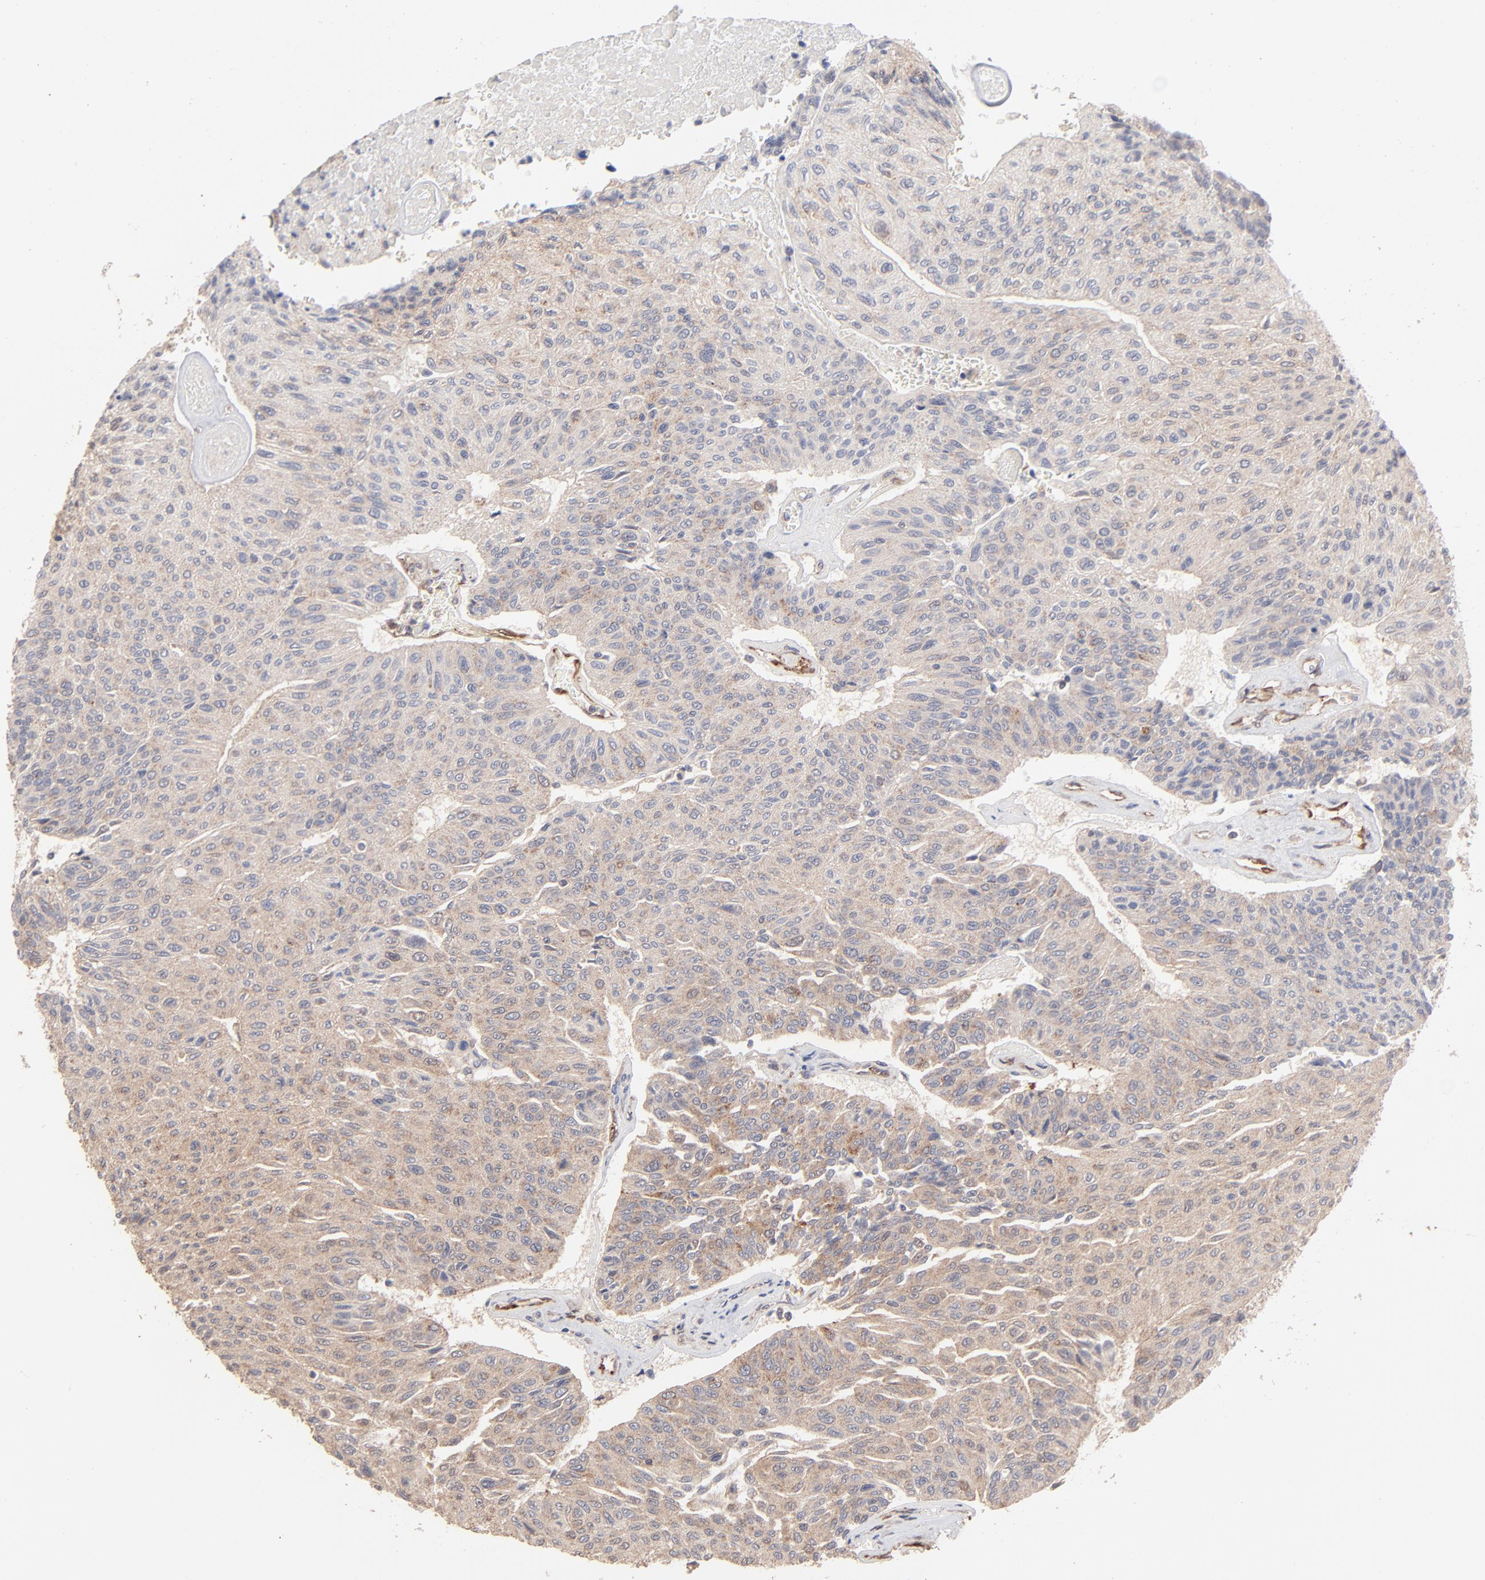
{"staining": {"intensity": "weak", "quantity": ">75%", "location": "cytoplasmic/membranous"}, "tissue": "urothelial cancer", "cell_type": "Tumor cells", "image_type": "cancer", "snomed": [{"axis": "morphology", "description": "Urothelial carcinoma, High grade"}, {"axis": "topography", "description": "Urinary bladder"}], "caption": "A high-resolution micrograph shows IHC staining of urothelial carcinoma (high-grade), which exhibits weak cytoplasmic/membranous staining in about >75% of tumor cells.", "gene": "IVNS1ABP", "patient": {"sex": "male", "age": 66}}